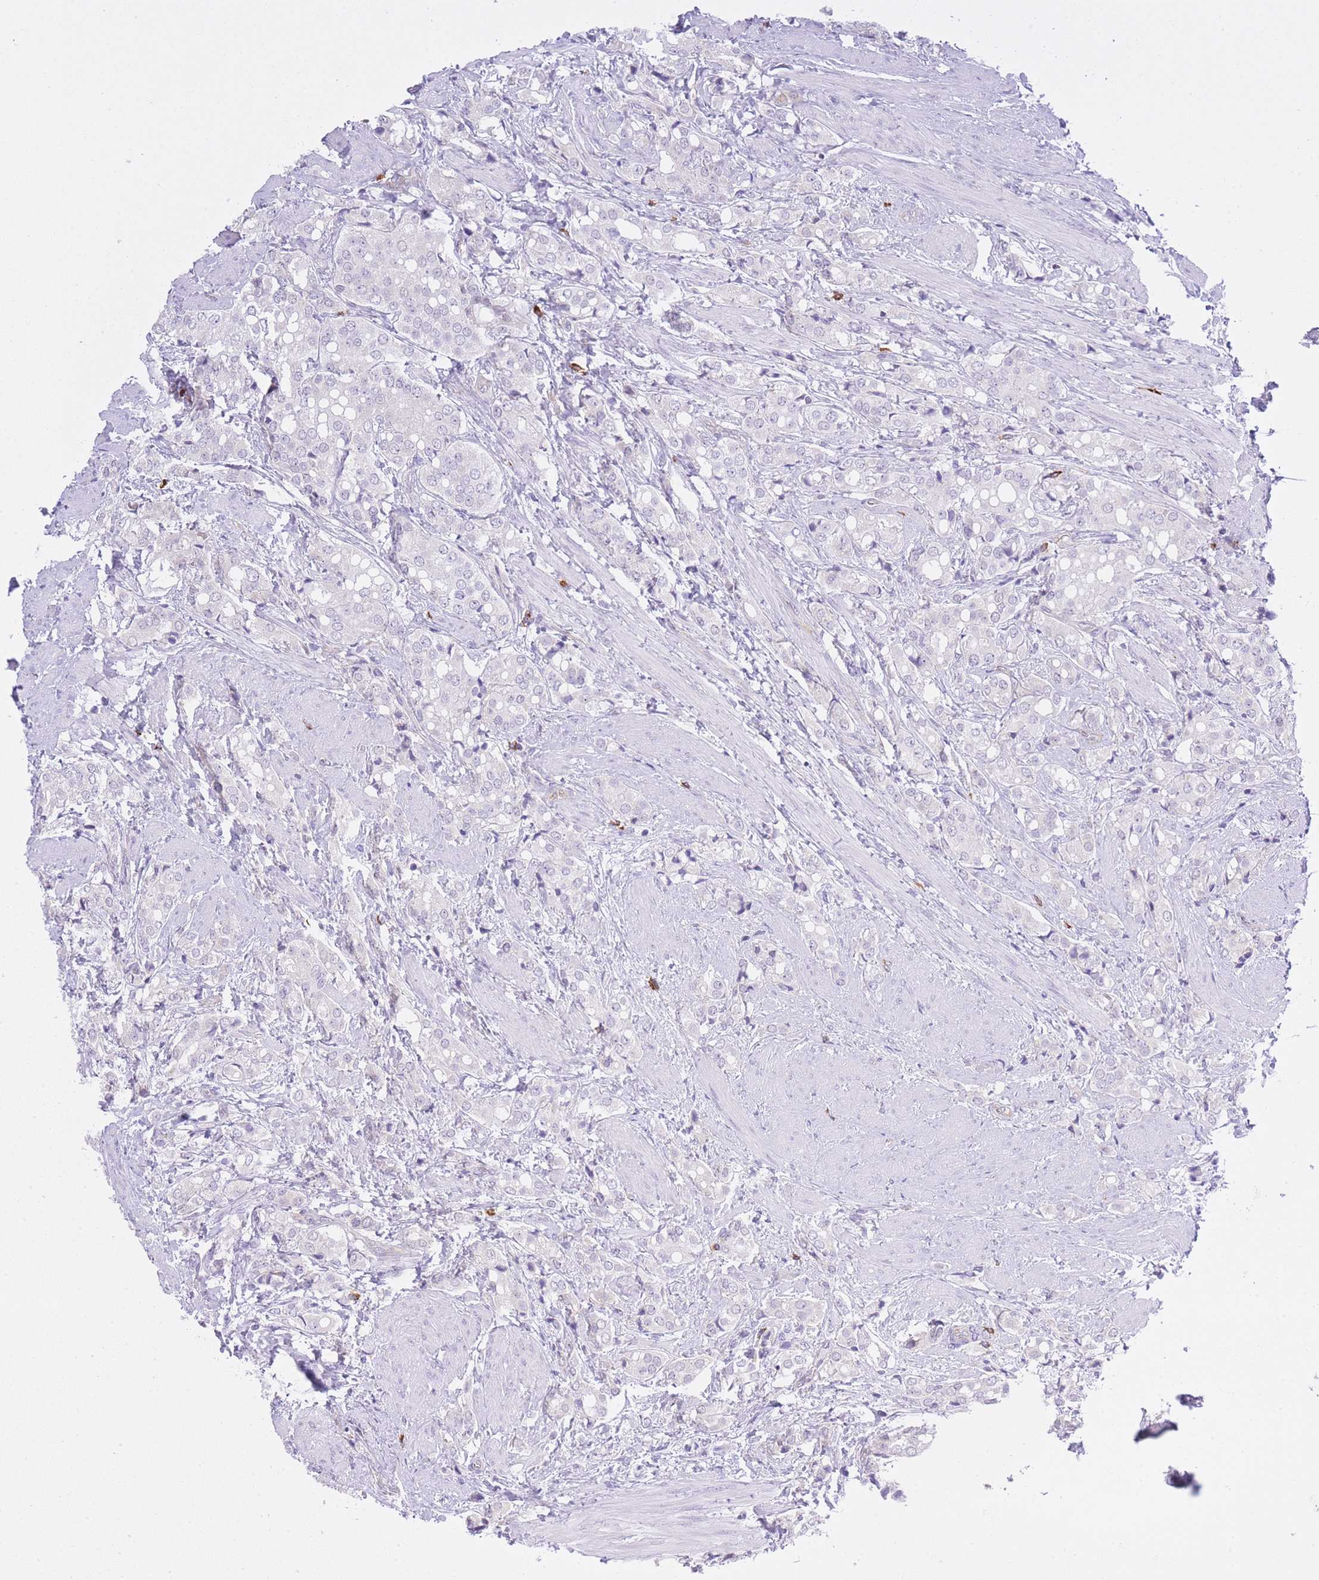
{"staining": {"intensity": "negative", "quantity": "none", "location": "none"}, "tissue": "prostate cancer", "cell_type": "Tumor cells", "image_type": "cancer", "snomed": [{"axis": "morphology", "description": "Adenocarcinoma, High grade"}, {"axis": "topography", "description": "Prostate"}], "caption": "DAB immunohistochemical staining of adenocarcinoma (high-grade) (prostate) demonstrates no significant expression in tumor cells. (IHC, brightfield microscopy, high magnification).", "gene": "MEIOSIN", "patient": {"sex": "male", "age": 71}}